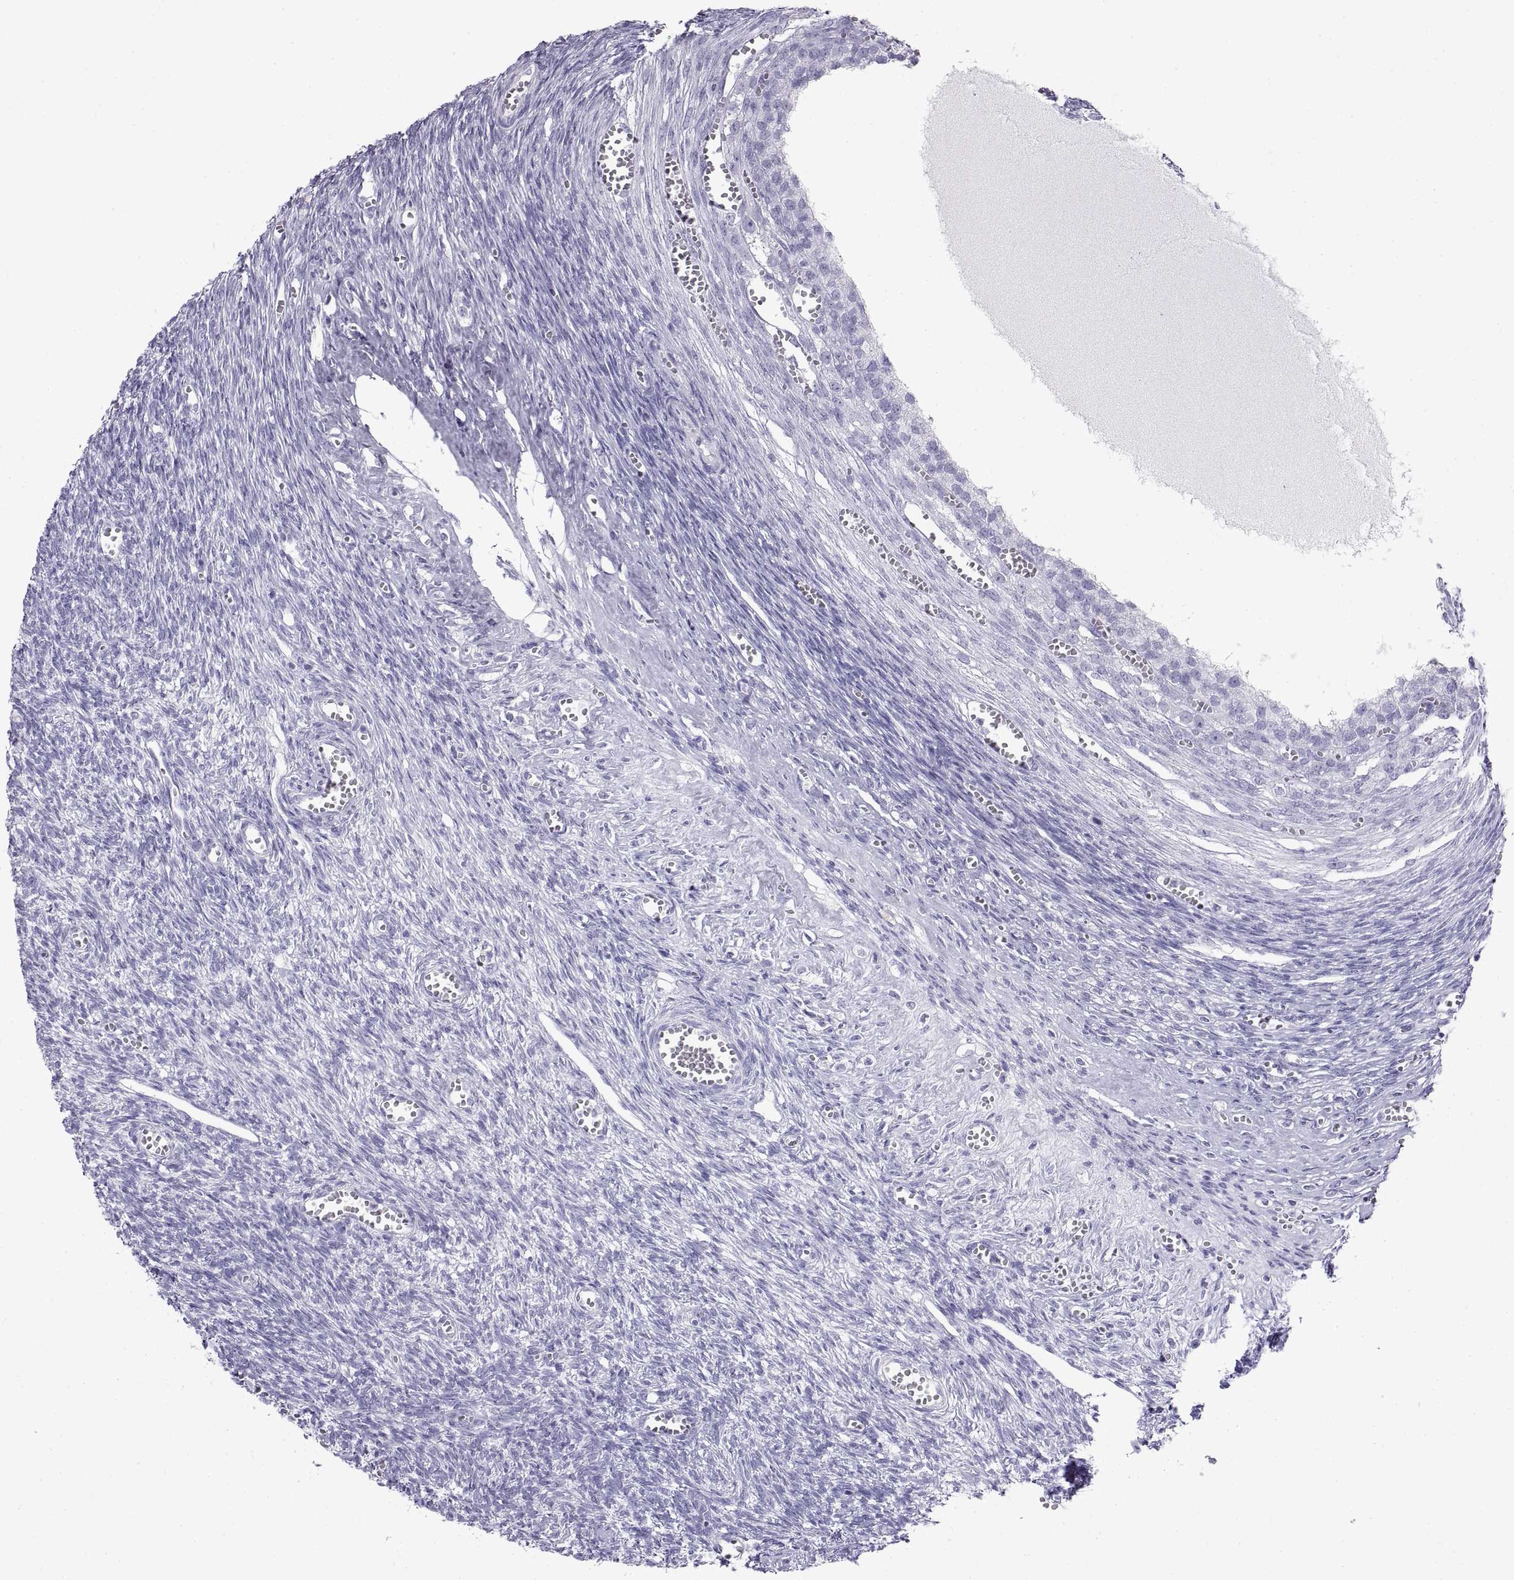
{"staining": {"intensity": "negative", "quantity": "none", "location": "none"}, "tissue": "ovary", "cell_type": "Follicle cells", "image_type": "normal", "snomed": [{"axis": "morphology", "description": "Normal tissue, NOS"}, {"axis": "topography", "description": "Ovary"}], "caption": "This micrograph is of normal ovary stained with IHC to label a protein in brown with the nuclei are counter-stained blue. There is no expression in follicle cells.", "gene": "RLBP1", "patient": {"sex": "female", "age": 43}}